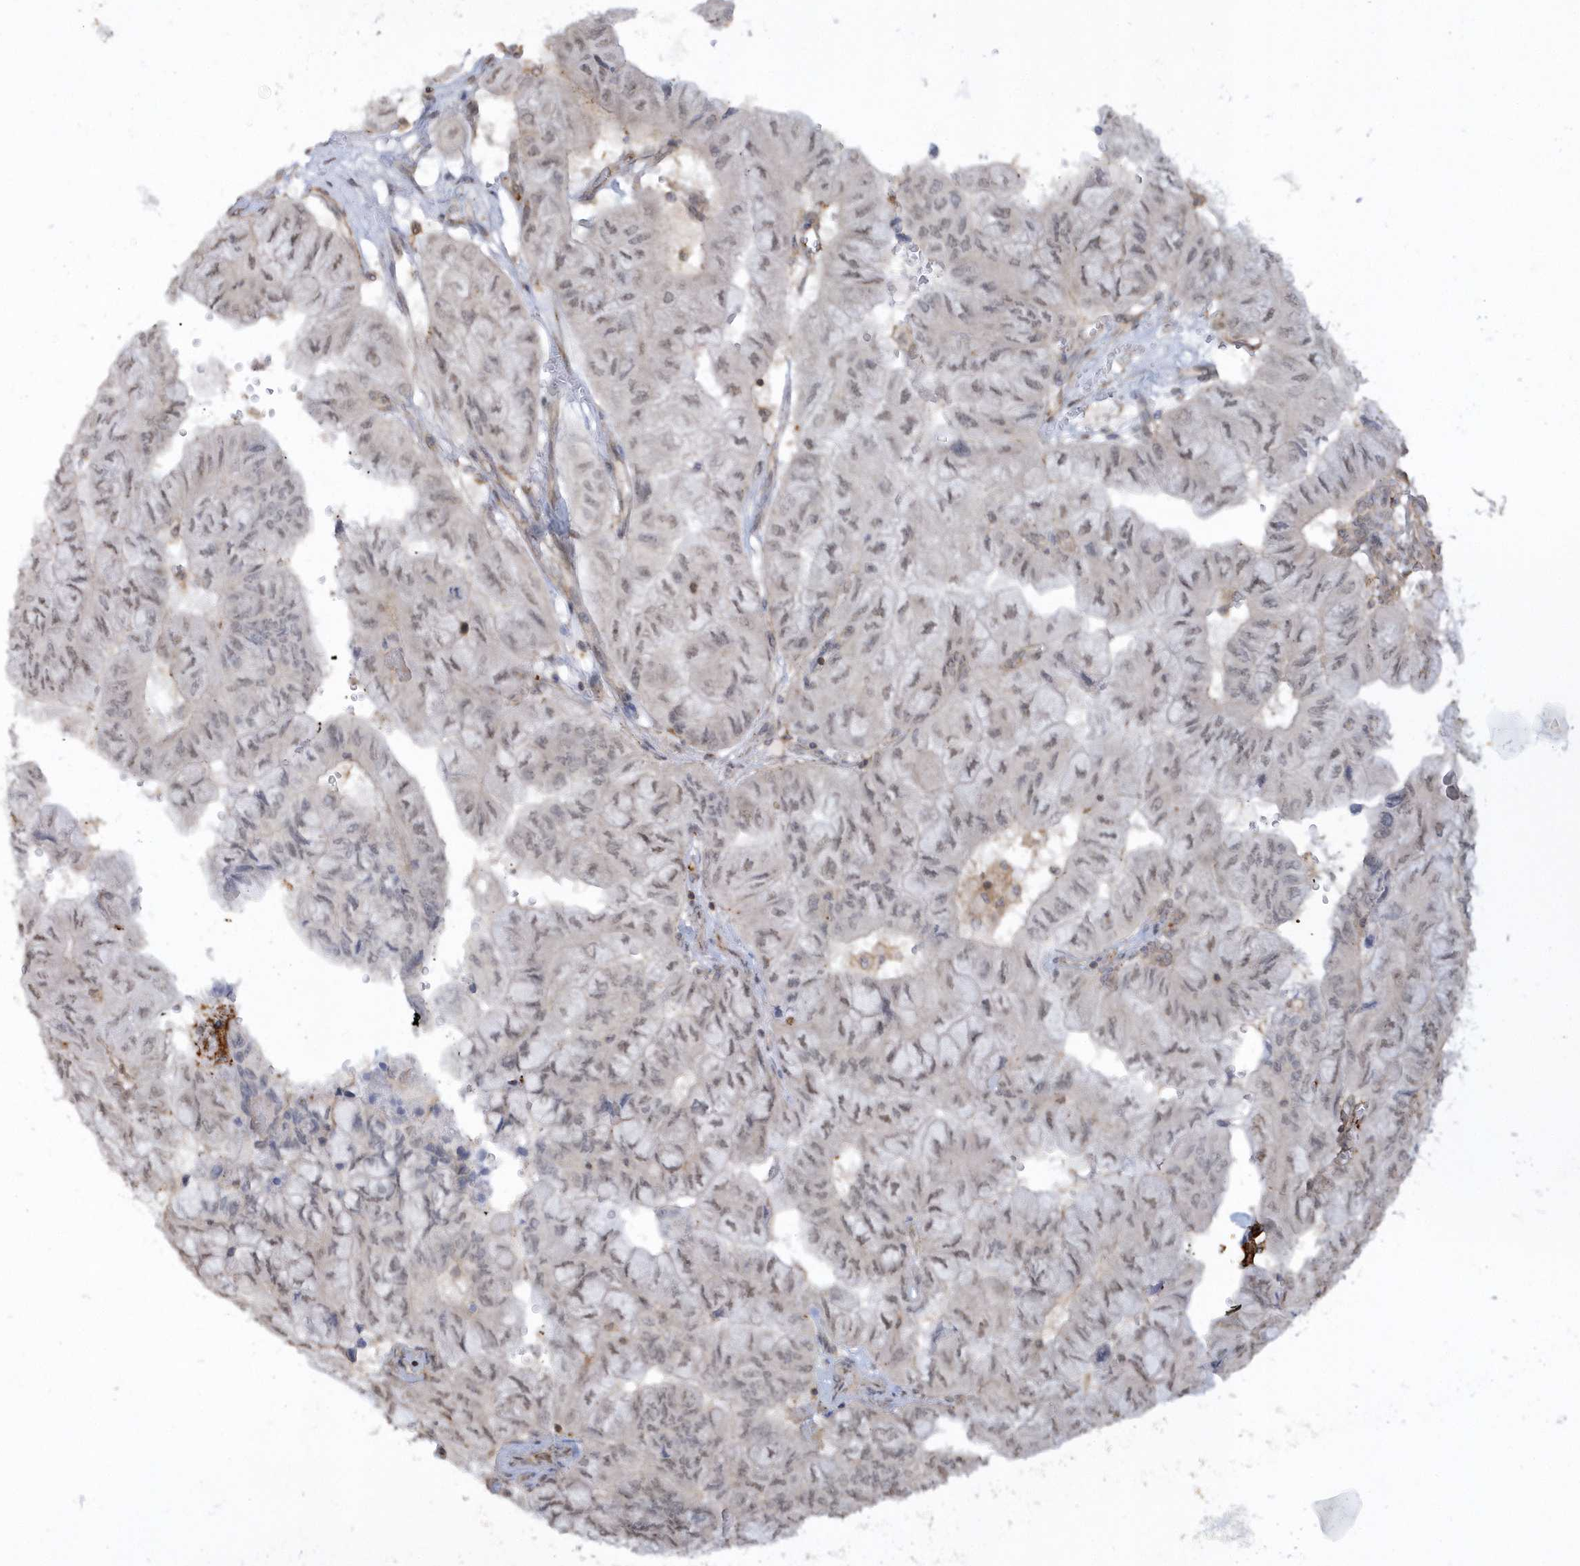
{"staining": {"intensity": "weak", "quantity": "25%-75%", "location": "nuclear"}, "tissue": "pancreatic cancer", "cell_type": "Tumor cells", "image_type": "cancer", "snomed": [{"axis": "morphology", "description": "Adenocarcinoma, NOS"}, {"axis": "topography", "description": "Pancreas"}], "caption": "Immunohistochemistry photomicrograph of human adenocarcinoma (pancreatic) stained for a protein (brown), which demonstrates low levels of weak nuclear staining in approximately 25%-75% of tumor cells.", "gene": "BSN", "patient": {"sex": "male", "age": 51}}